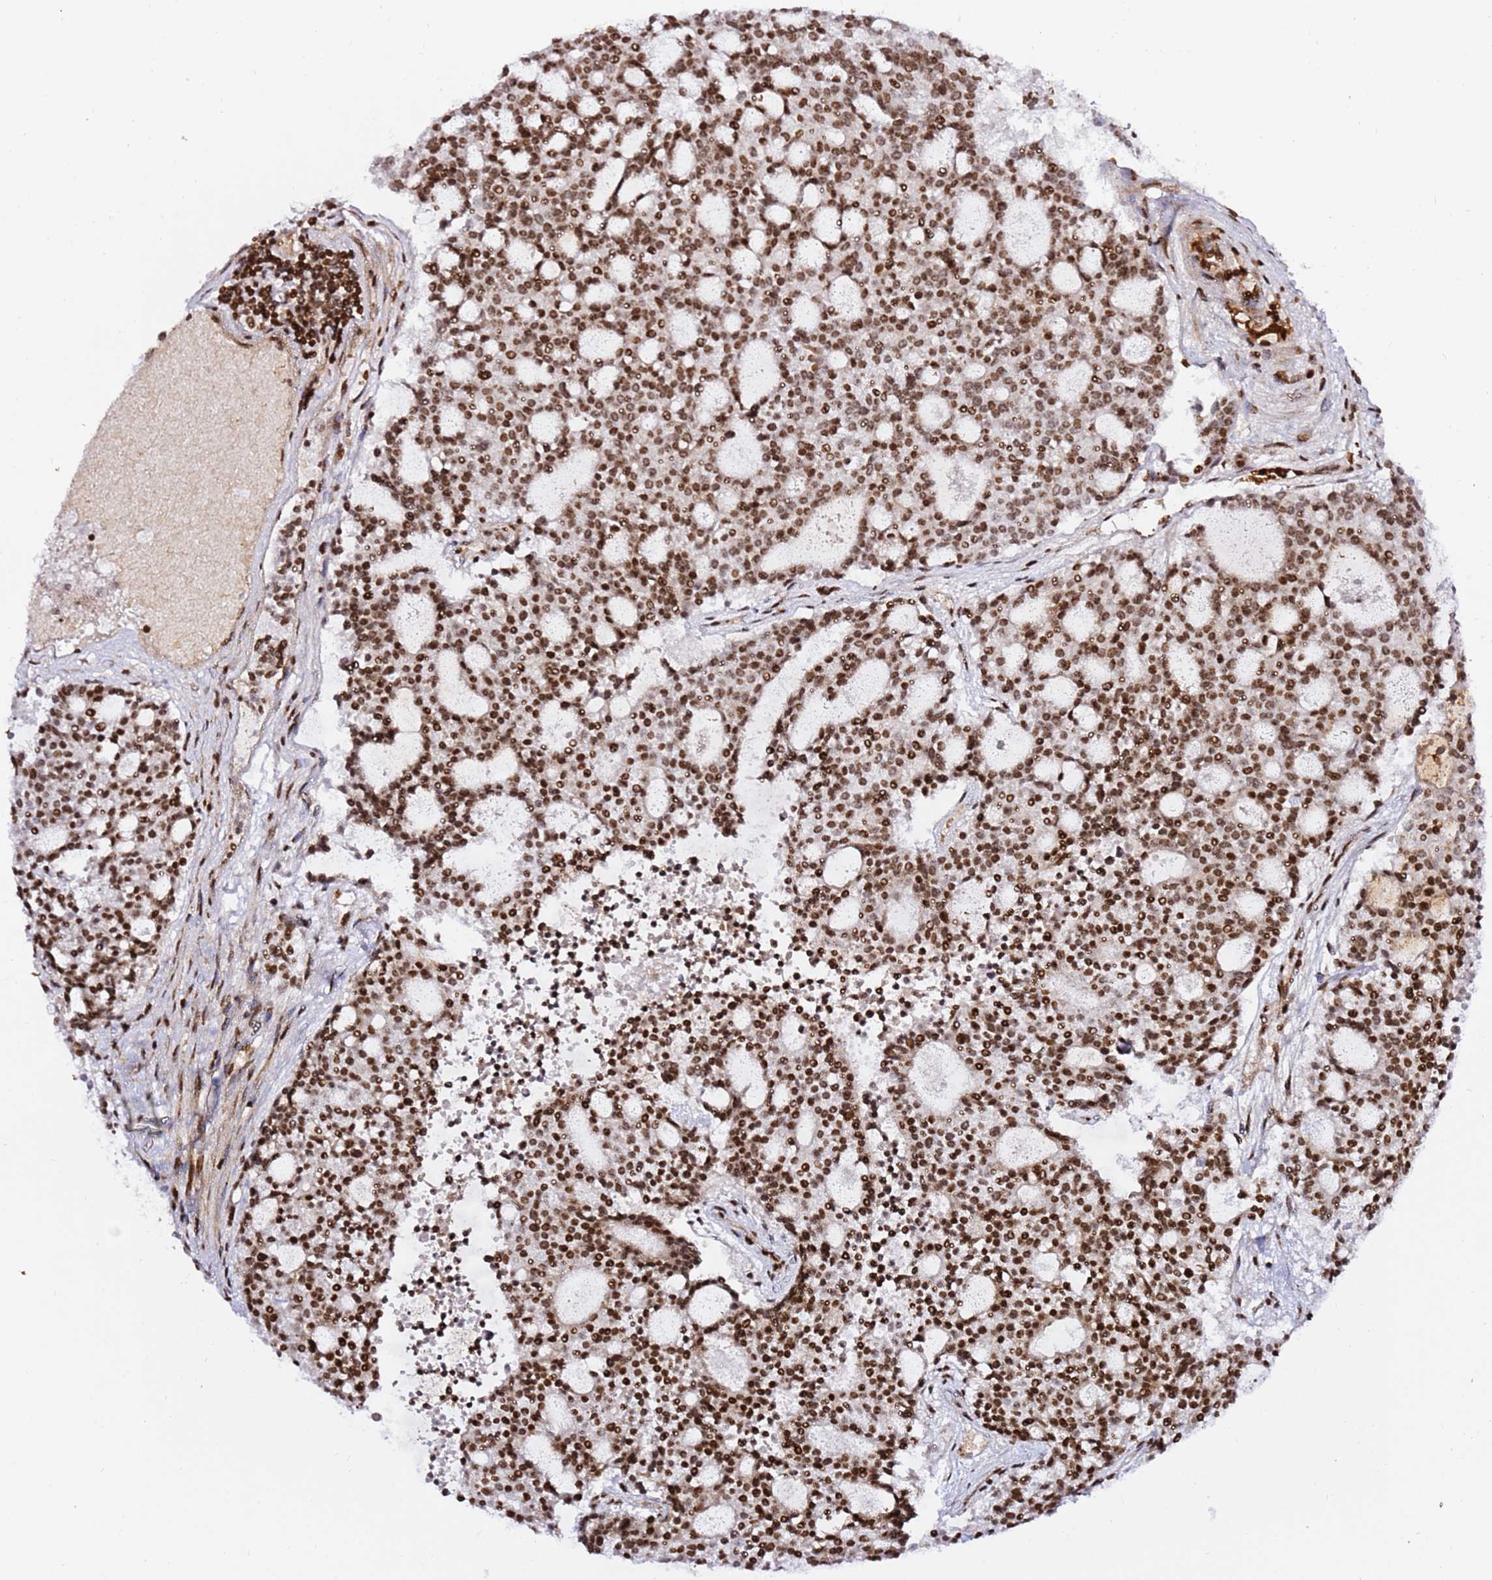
{"staining": {"intensity": "strong", "quantity": ">75%", "location": "nuclear"}, "tissue": "carcinoid", "cell_type": "Tumor cells", "image_type": "cancer", "snomed": [{"axis": "morphology", "description": "Carcinoid, malignant, NOS"}, {"axis": "topography", "description": "Pancreas"}], "caption": "The photomicrograph exhibits staining of carcinoid, revealing strong nuclear protein expression (brown color) within tumor cells. The protein of interest is shown in brown color, while the nuclei are stained blue.", "gene": "GBP2", "patient": {"sex": "female", "age": 54}}